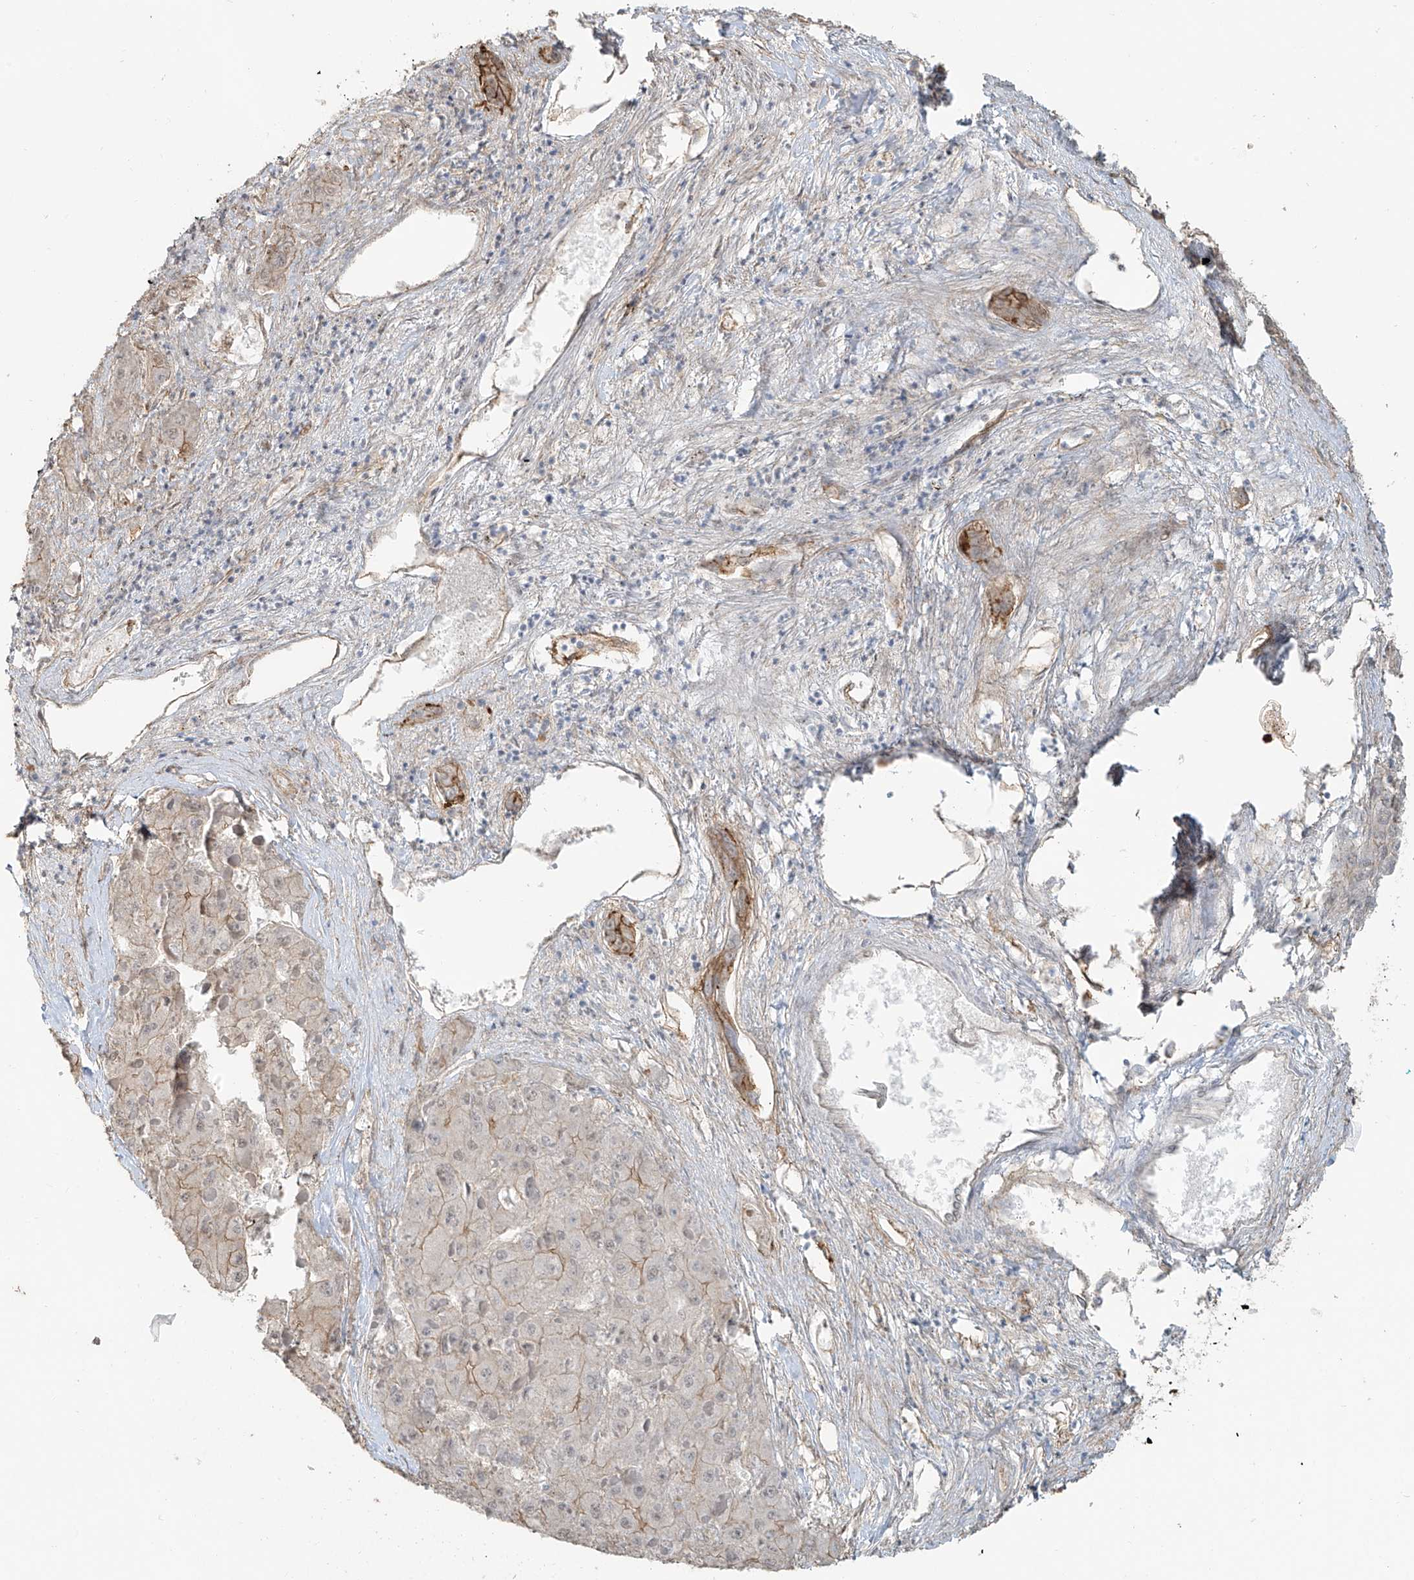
{"staining": {"intensity": "weak", "quantity": "25%-75%", "location": "cytoplasmic/membranous"}, "tissue": "liver cancer", "cell_type": "Tumor cells", "image_type": "cancer", "snomed": [{"axis": "morphology", "description": "Carcinoma, Hepatocellular, NOS"}, {"axis": "topography", "description": "Liver"}], "caption": "Protein positivity by immunohistochemistry displays weak cytoplasmic/membranous staining in approximately 25%-75% of tumor cells in liver hepatocellular carcinoma. Nuclei are stained in blue.", "gene": "TUBE1", "patient": {"sex": "female", "age": 73}}